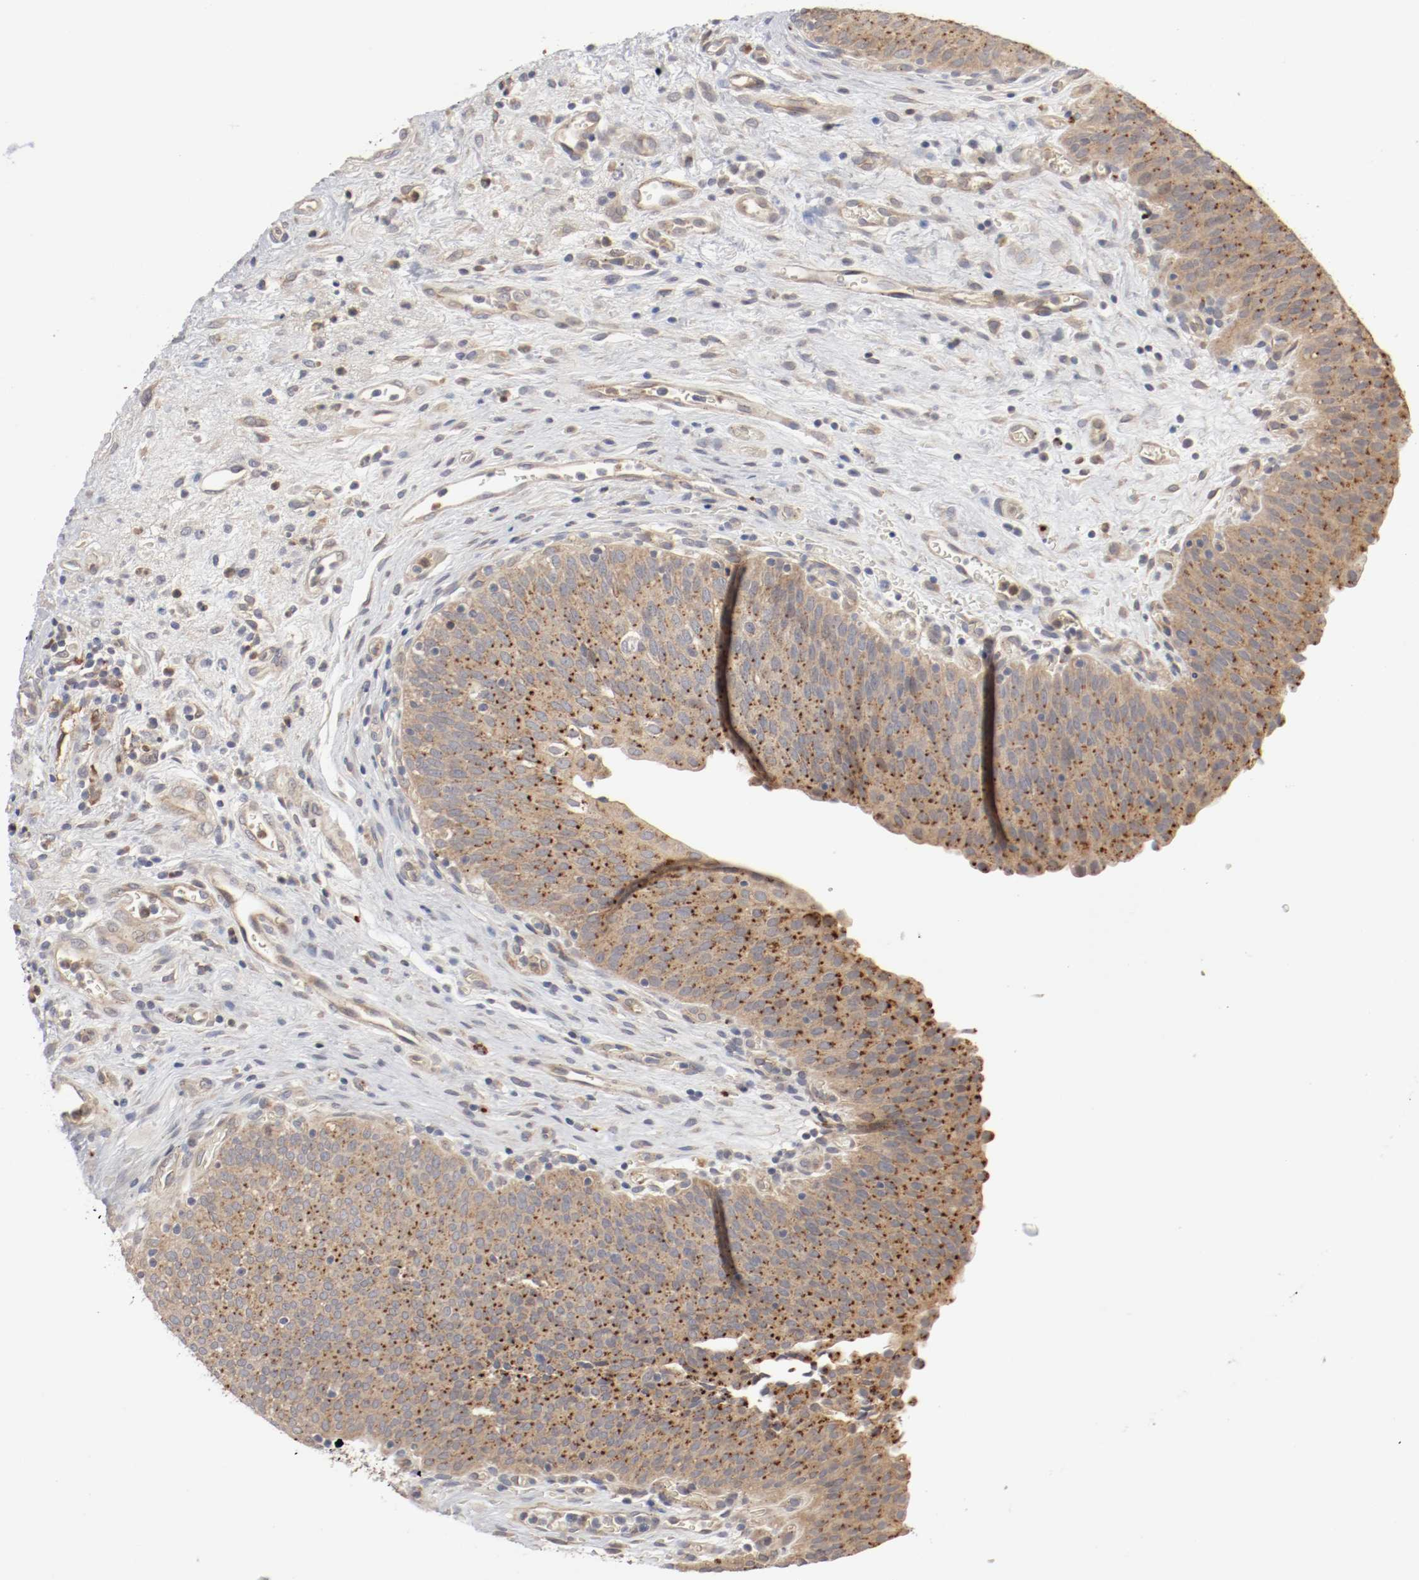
{"staining": {"intensity": "moderate", "quantity": ">75%", "location": "cytoplasmic/membranous"}, "tissue": "urinary bladder", "cell_type": "Urothelial cells", "image_type": "normal", "snomed": [{"axis": "morphology", "description": "Normal tissue, NOS"}, {"axis": "morphology", "description": "Dysplasia, NOS"}, {"axis": "topography", "description": "Urinary bladder"}], "caption": "A medium amount of moderate cytoplasmic/membranous staining is seen in about >75% of urothelial cells in benign urinary bladder.", "gene": "REN", "patient": {"sex": "male", "age": 35}}